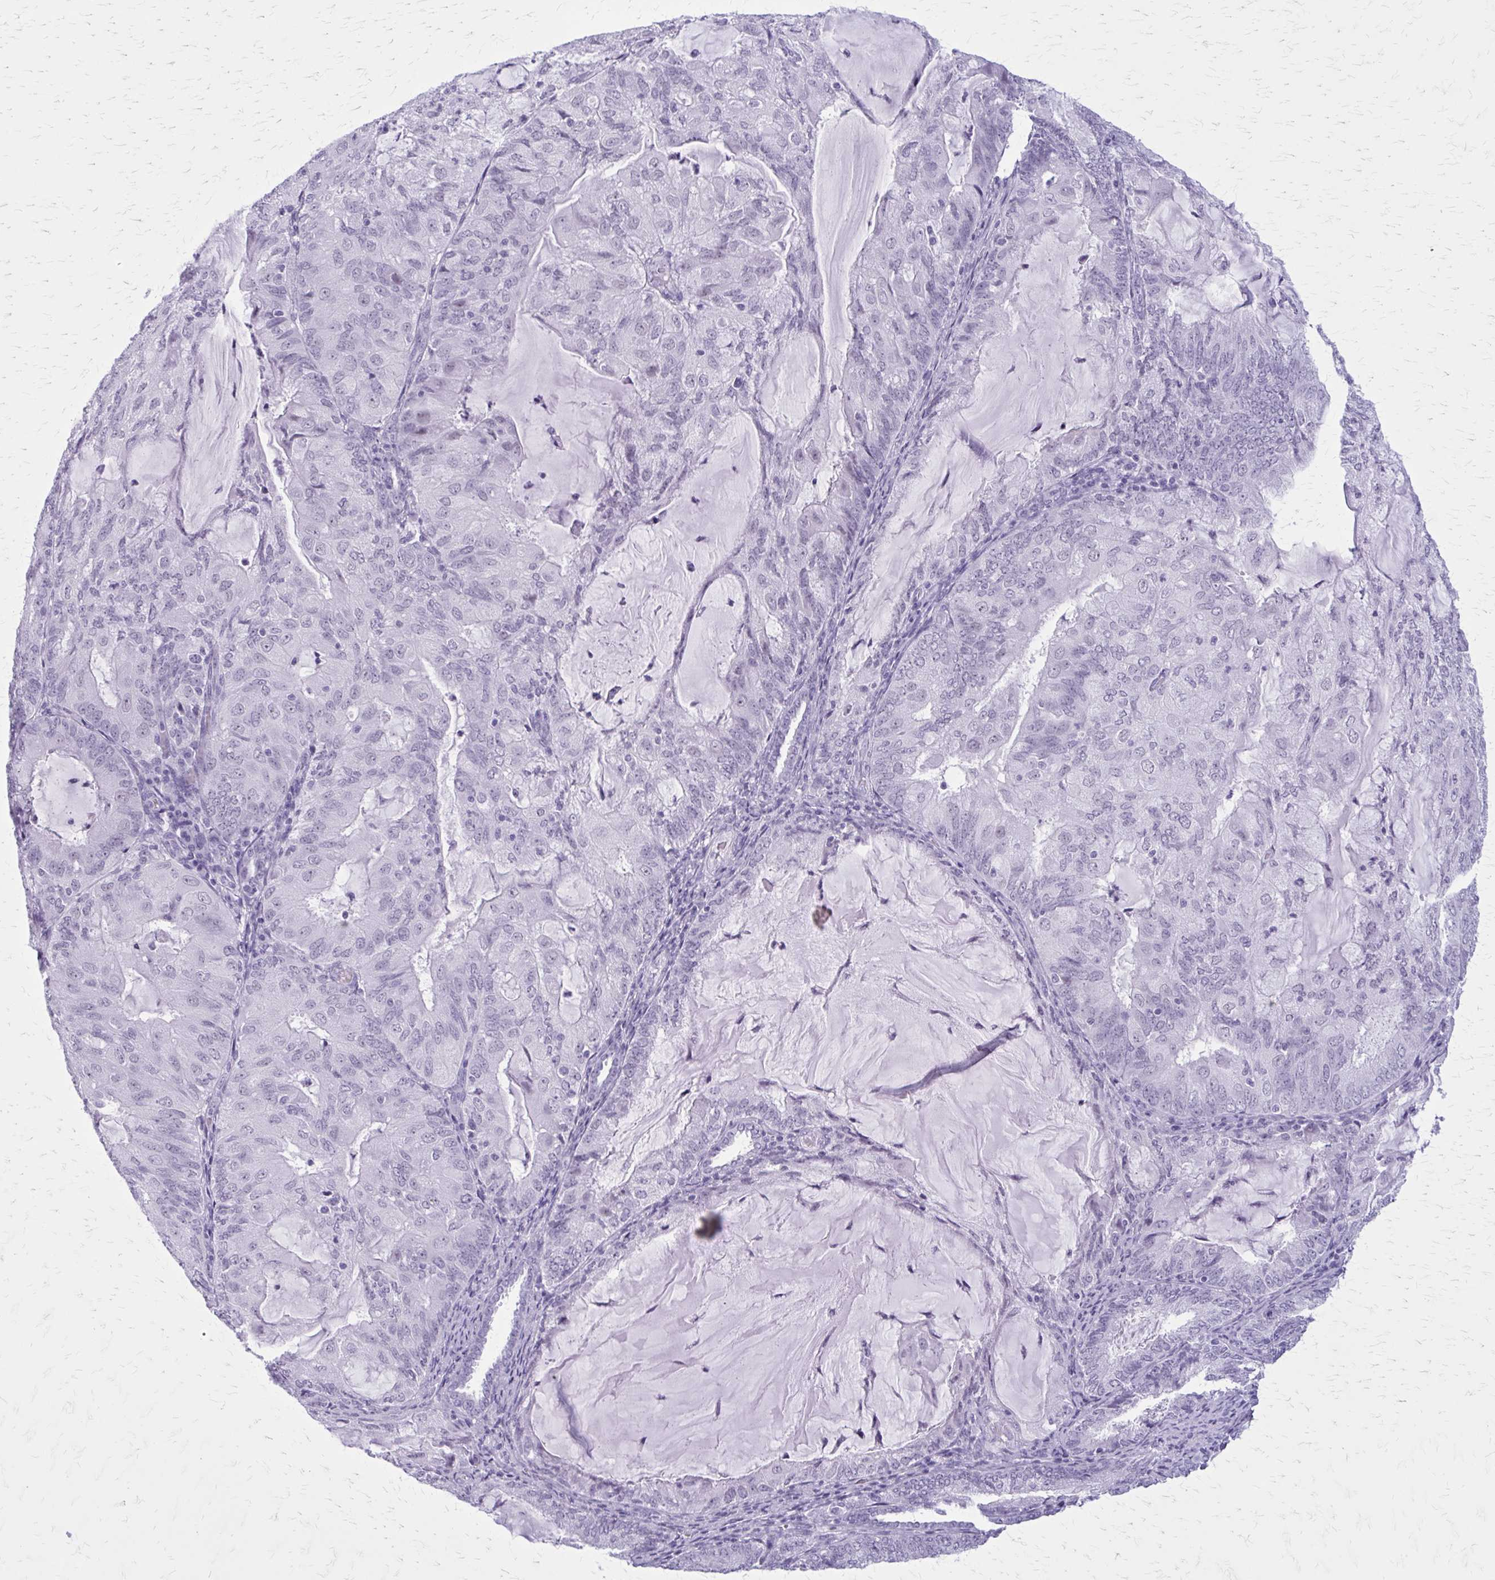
{"staining": {"intensity": "negative", "quantity": "none", "location": "none"}, "tissue": "endometrial cancer", "cell_type": "Tumor cells", "image_type": "cancer", "snomed": [{"axis": "morphology", "description": "Adenocarcinoma, NOS"}, {"axis": "topography", "description": "Endometrium"}], "caption": "Endometrial adenocarcinoma was stained to show a protein in brown. There is no significant positivity in tumor cells.", "gene": "GAD1", "patient": {"sex": "female", "age": 81}}